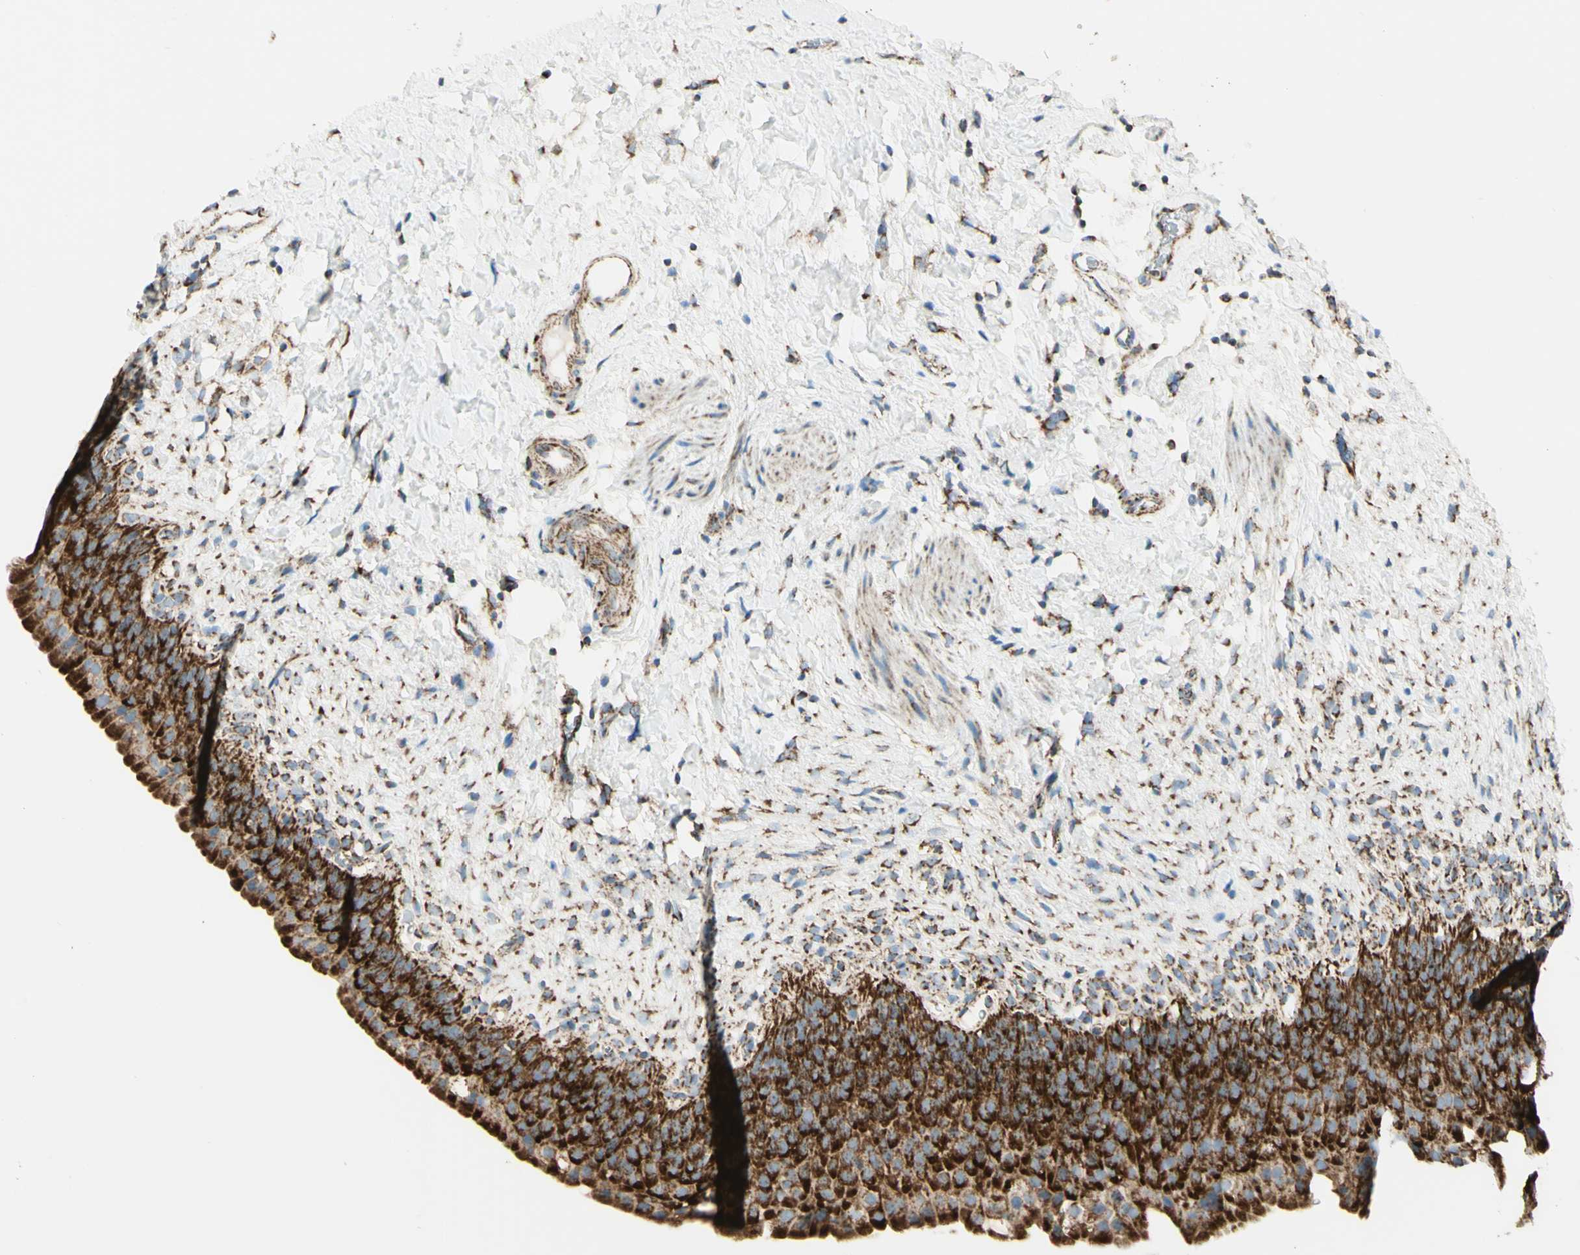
{"staining": {"intensity": "strong", "quantity": ">75%", "location": "cytoplasmic/membranous"}, "tissue": "urinary bladder", "cell_type": "Urothelial cells", "image_type": "normal", "snomed": [{"axis": "morphology", "description": "Normal tissue, NOS"}, {"axis": "topography", "description": "Urinary bladder"}], "caption": "Approximately >75% of urothelial cells in unremarkable urinary bladder reveal strong cytoplasmic/membranous protein staining as visualized by brown immunohistochemical staining.", "gene": "ARMC10", "patient": {"sex": "female", "age": 79}}